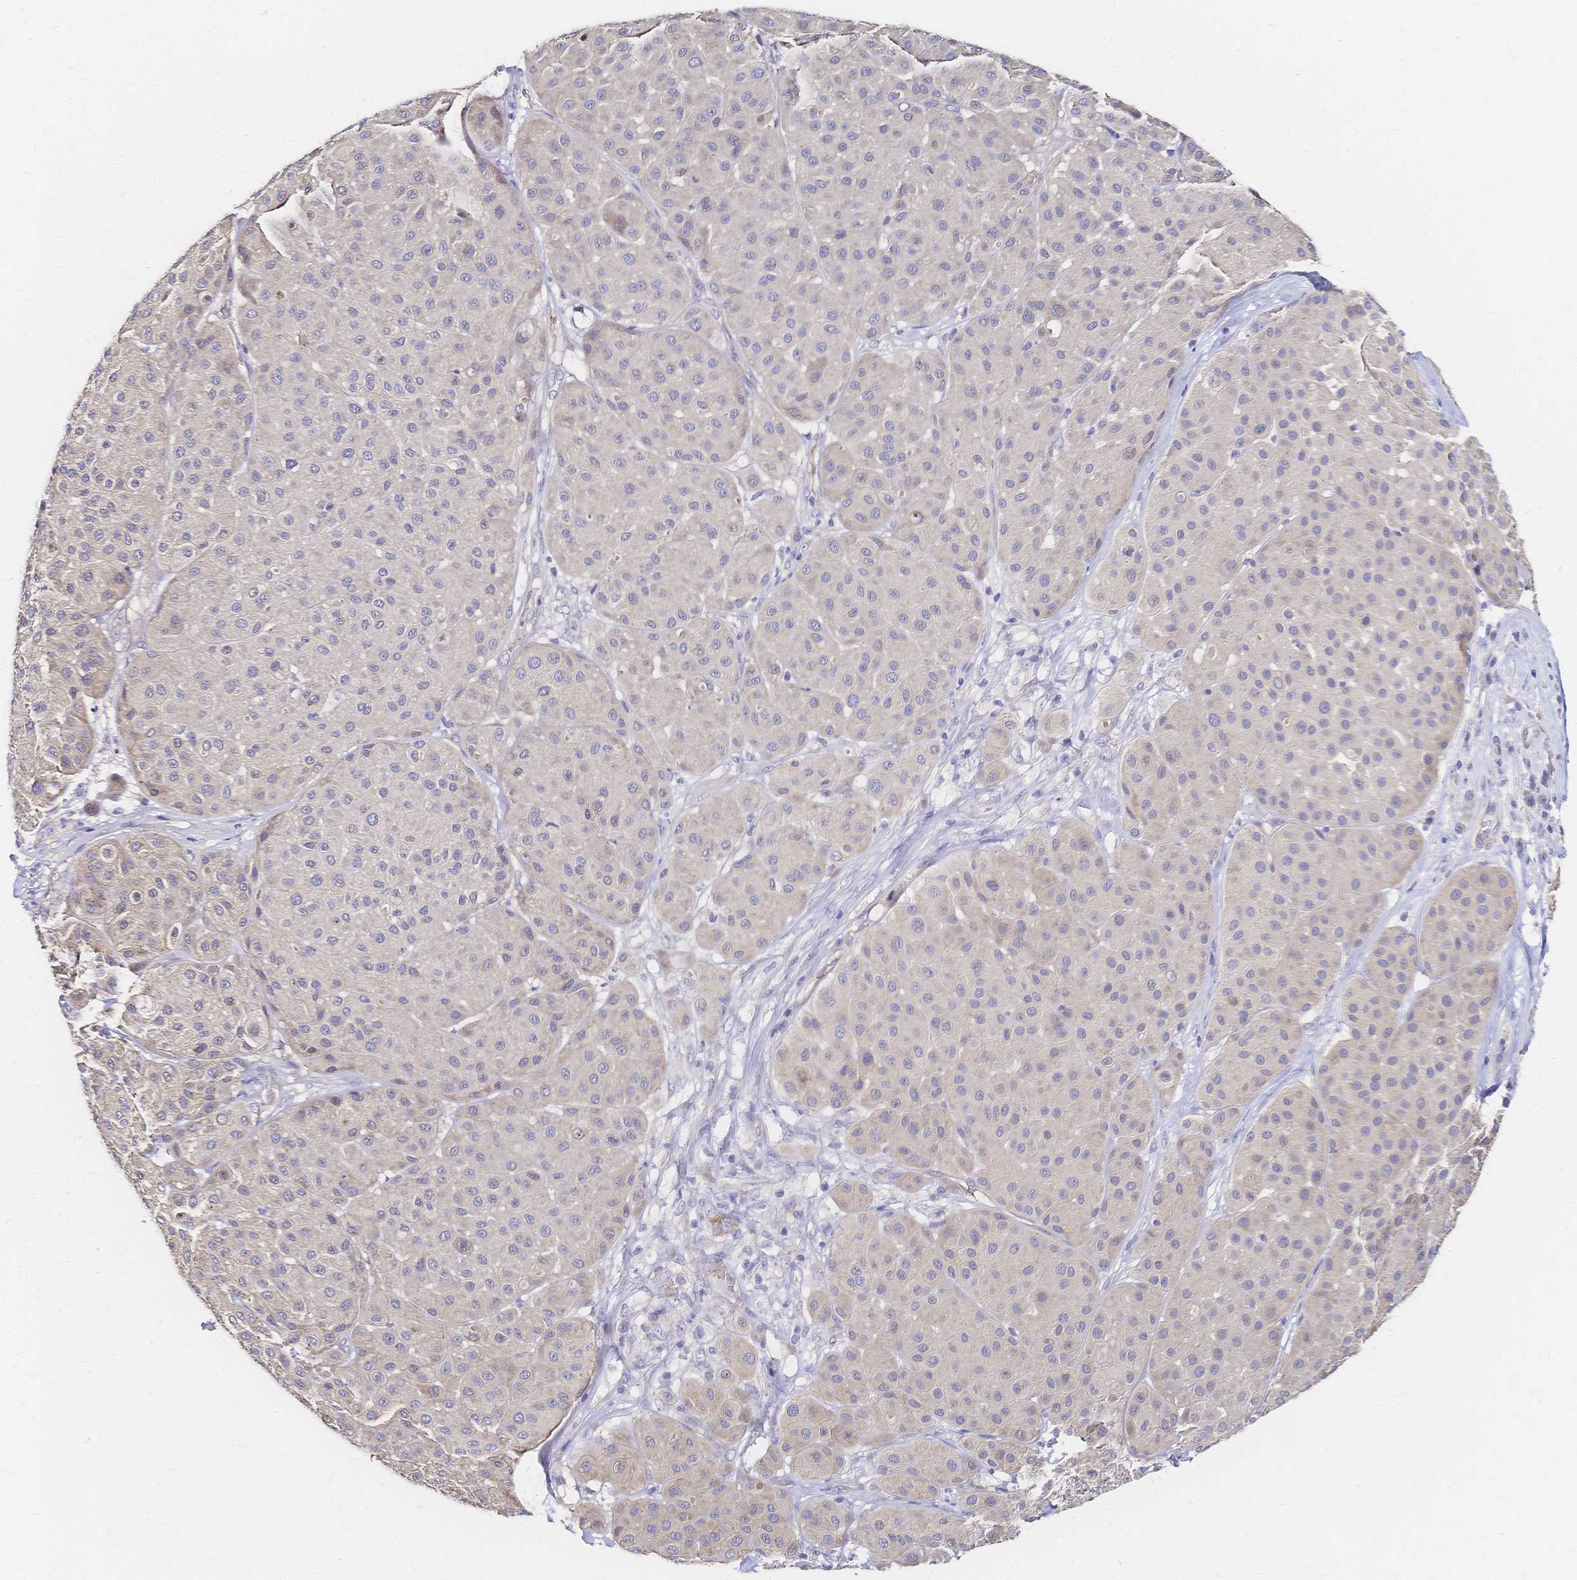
{"staining": {"intensity": "weak", "quantity": "<25%", "location": "cytoplasmic/membranous"}, "tissue": "melanoma", "cell_type": "Tumor cells", "image_type": "cancer", "snomed": [{"axis": "morphology", "description": "Malignant melanoma, Metastatic site"}, {"axis": "topography", "description": "Smooth muscle"}], "caption": "High power microscopy image of an IHC micrograph of malignant melanoma (metastatic site), revealing no significant expression in tumor cells. (Stains: DAB IHC with hematoxylin counter stain, Microscopy: brightfield microscopy at high magnification).", "gene": "SLC5A1", "patient": {"sex": "male", "age": 41}}